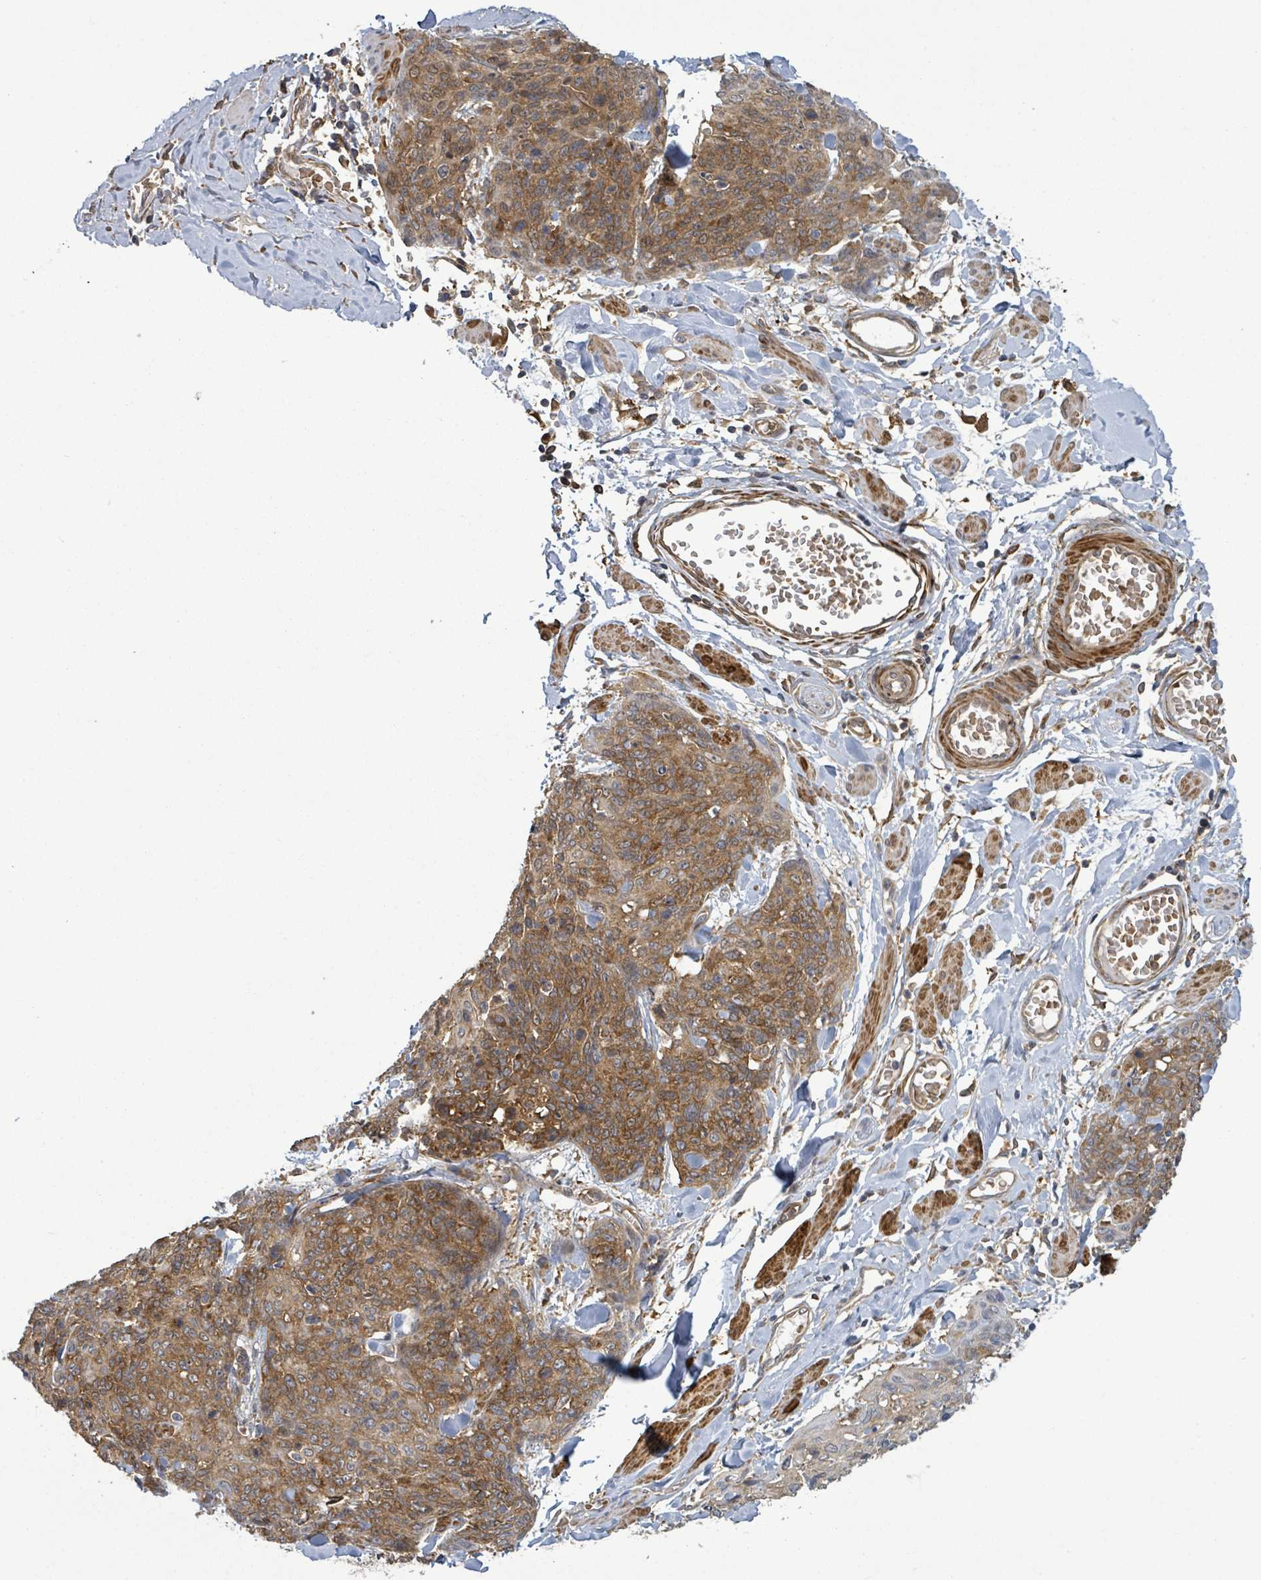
{"staining": {"intensity": "moderate", "quantity": ">75%", "location": "cytoplasmic/membranous"}, "tissue": "skin cancer", "cell_type": "Tumor cells", "image_type": "cancer", "snomed": [{"axis": "morphology", "description": "Squamous cell carcinoma, NOS"}, {"axis": "topography", "description": "Skin"}, {"axis": "topography", "description": "Vulva"}], "caption": "An immunohistochemistry (IHC) image of tumor tissue is shown. Protein staining in brown labels moderate cytoplasmic/membranous positivity in skin cancer within tumor cells.", "gene": "MAP3K6", "patient": {"sex": "female", "age": 85}}